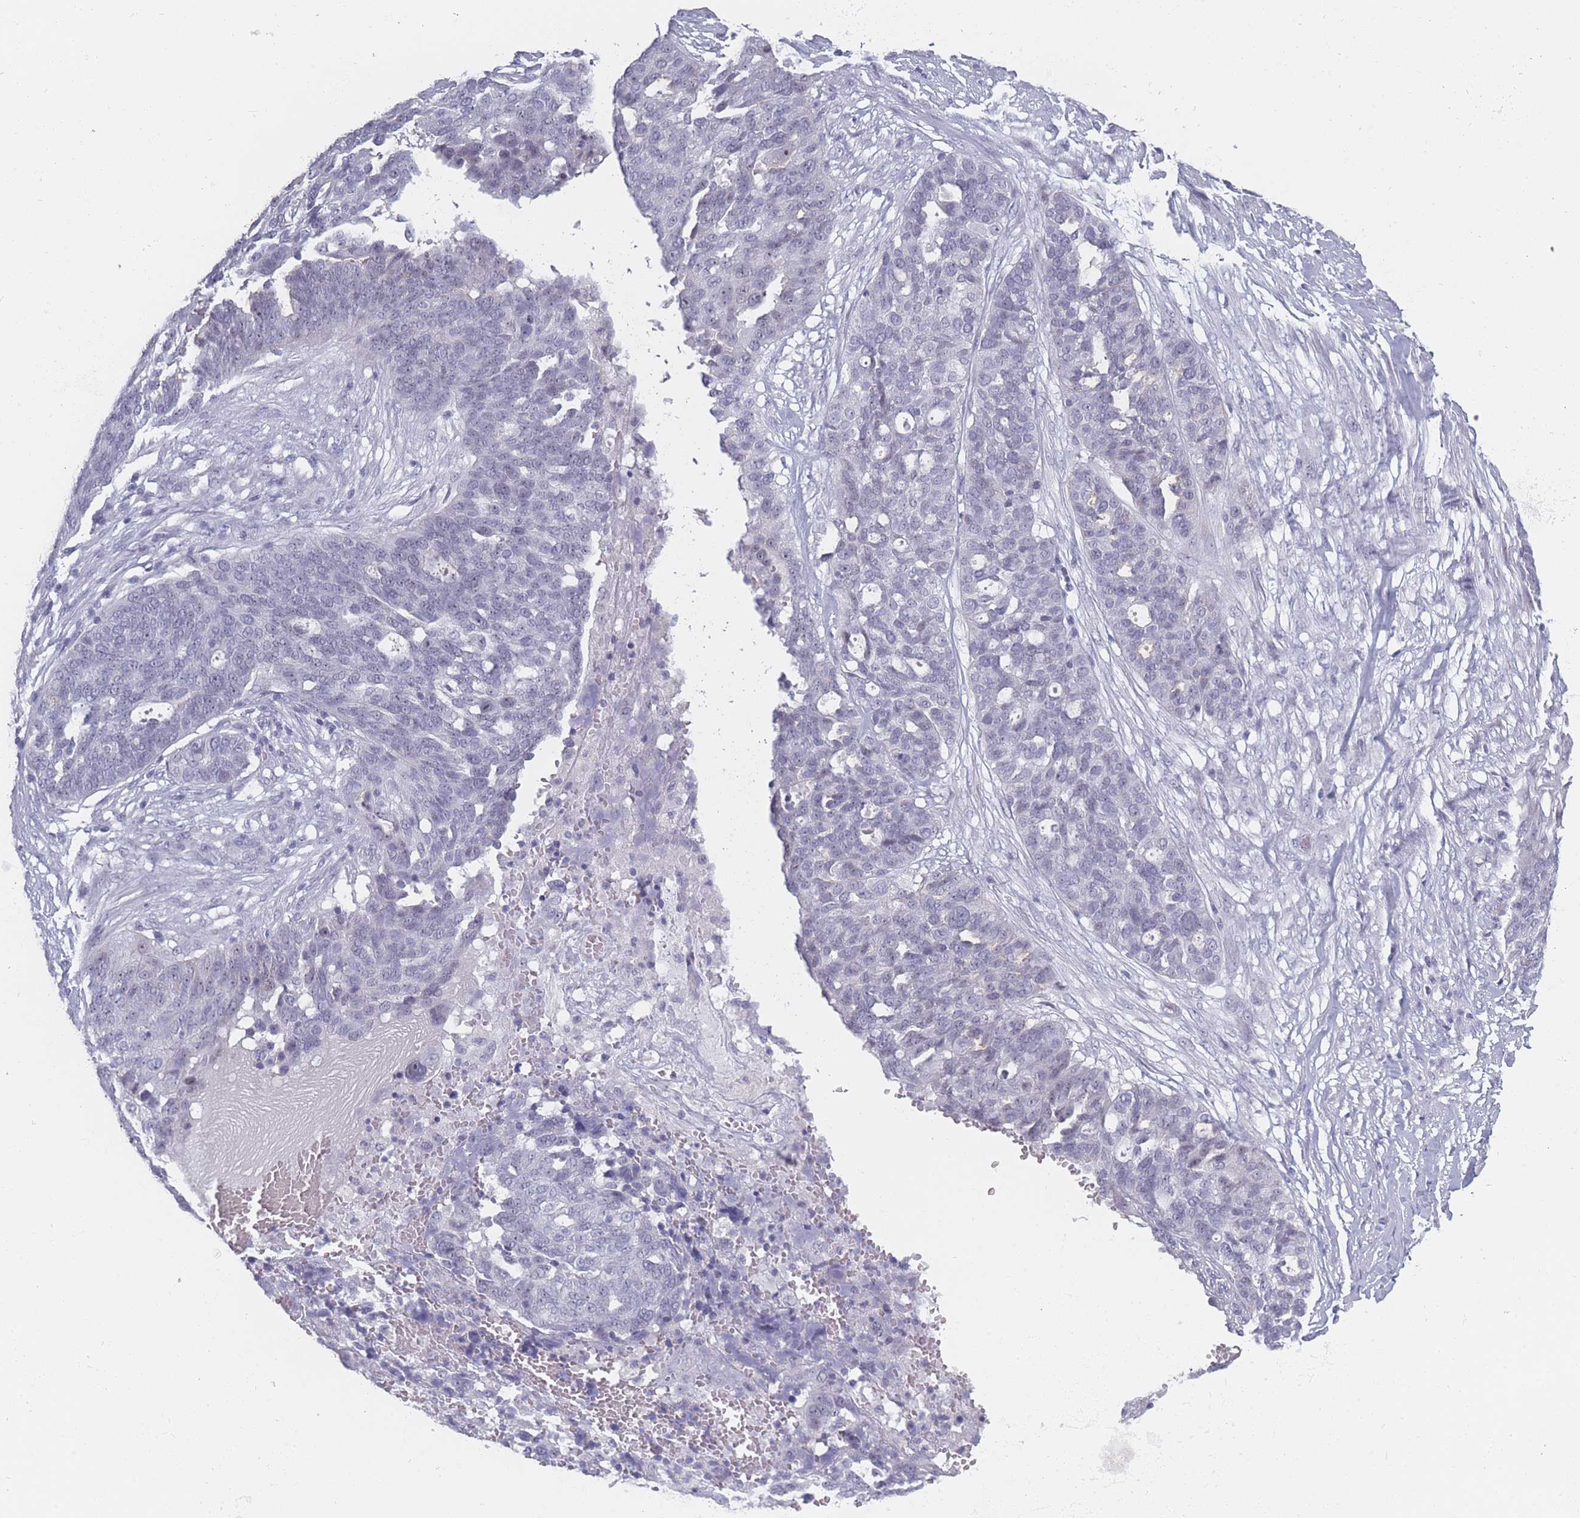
{"staining": {"intensity": "negative", "quantity": "none", "location": "none"}, "tissue": "ovarian cancer", "cell_type": "Tumor cells", "image_type": "cancer", "snomed": [{"axis": "morphology", "description": "Cystadenocarcinoma, serous, NOS"}, {"axis": "topography", "description": "Ovary"}], "caption": "The image exhibits no staining of tumor cells in ovarian cancer (serous cystadenocarcinoma).", "gene": "ROS1", "patient": {"sex": "female", "age": 59}}